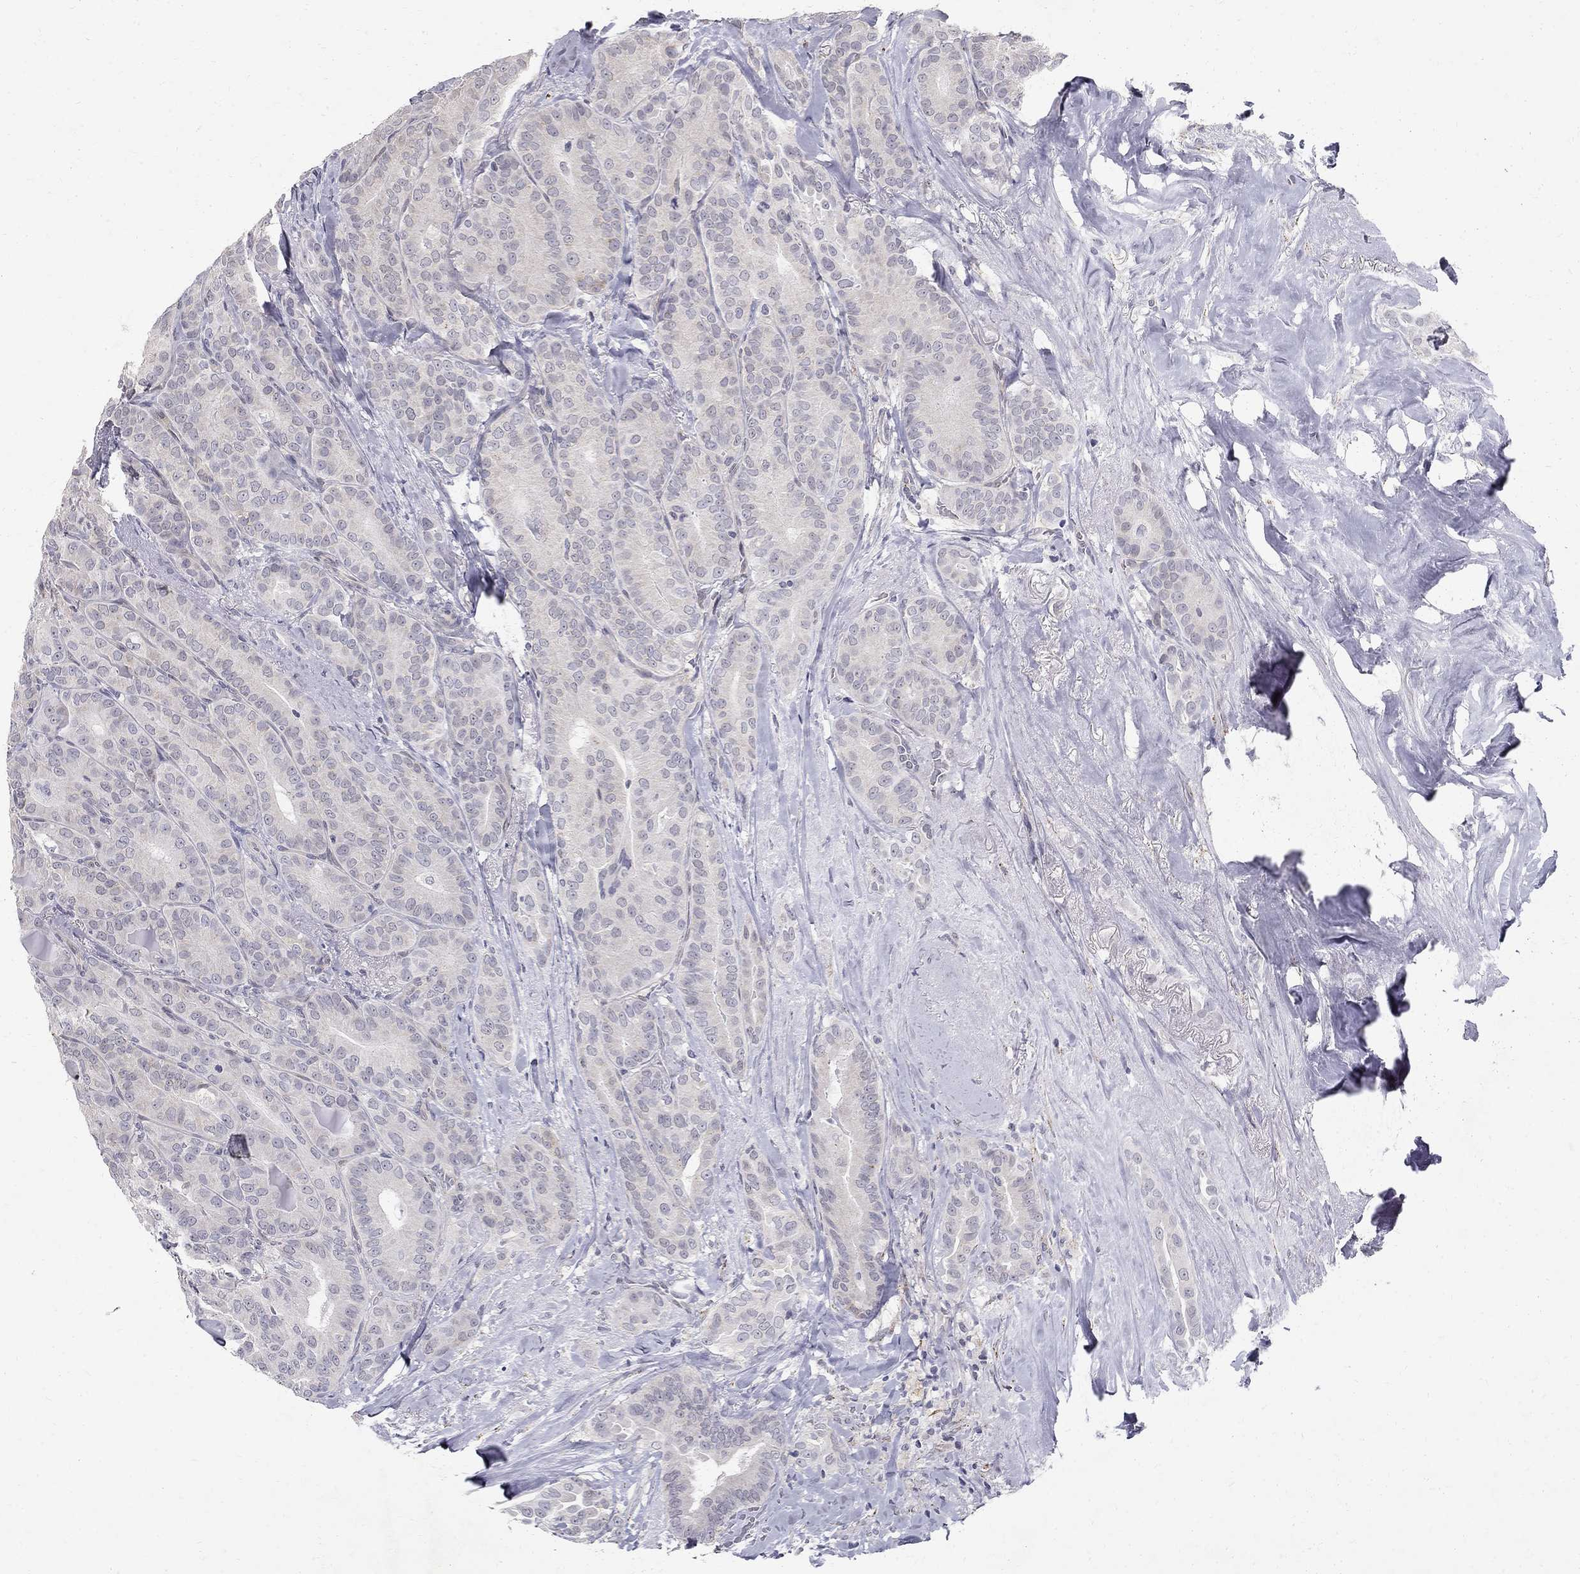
{"staining": {"intensity": "negative", "quantity": "none", "location": "none"}, "tissue": "thyroid cancer", "cell_type": "Tumor cells", "image_type": "cancer", "snomed": [{"axis": "morphology", "description": "Papillary adenocarcinoma, NOS"}, {"axis": "topography", "description": "Thyroid gland"}], "caption": "DAB (3,3'-diaminobenzidine) immunohistochemical staining of papillary adenocarcinoma (thyroid) exhibits no significant positivity in tumor cells. Nuclei are stained in blue.", "gene": "CLIC6", "patient": {"sex": "male", "age": 61}}